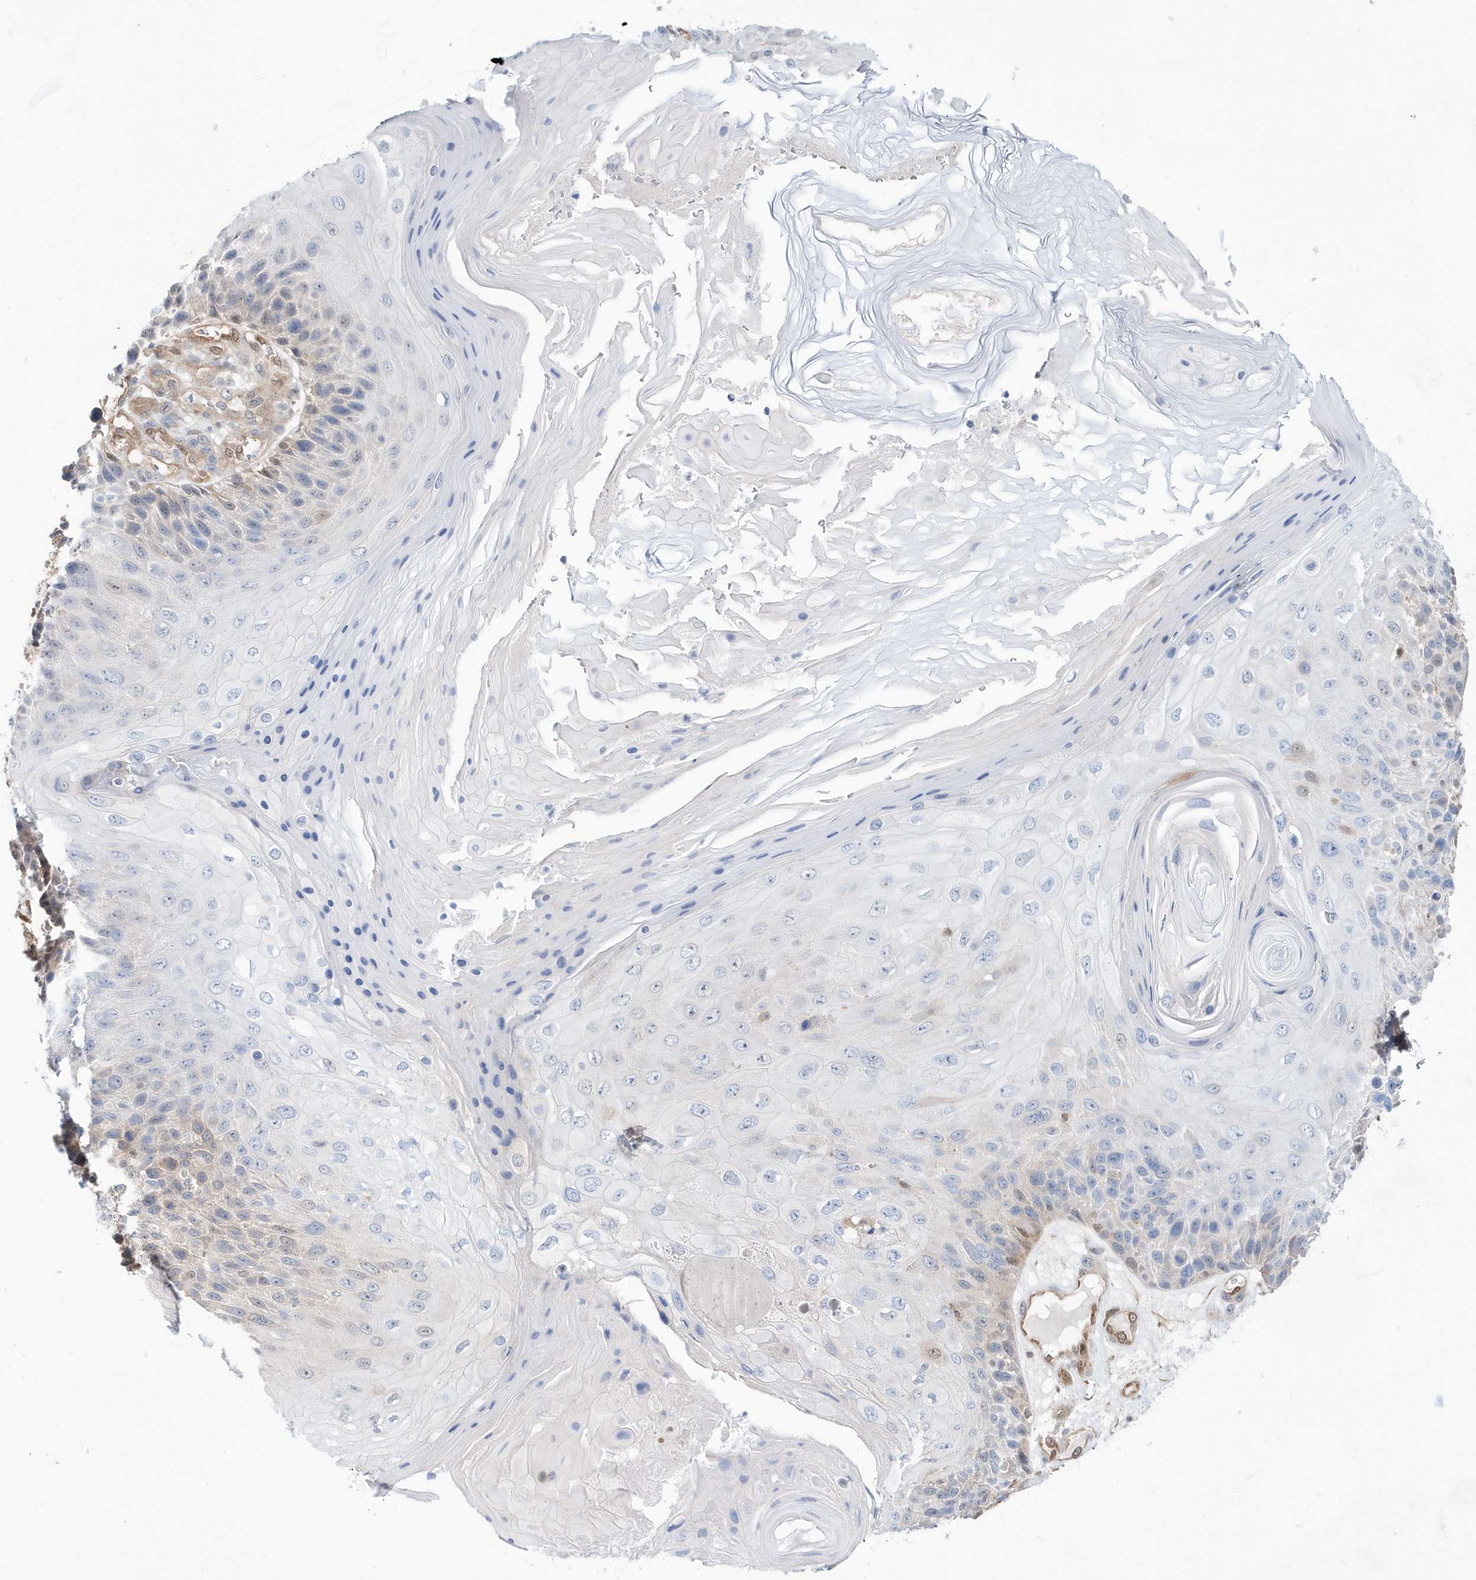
{"staining": {"intensity": "negative", "quantity": "none", "location": "none"}, "tissue": "skin cancer", "cell_type": "Tumor cells", "image_type": "cancer", "snomed": [{"axis": "morphology", "description": "Squamous cell carcinoma, NOS"}, {"axis": "topography", "description": "Skin"}], "caption": "This is an IHC micrograph of human skin cancer. There is no expression in tumor cells.", "gene": "BDH2", "patient": {"sex": "female", "age": 88}}